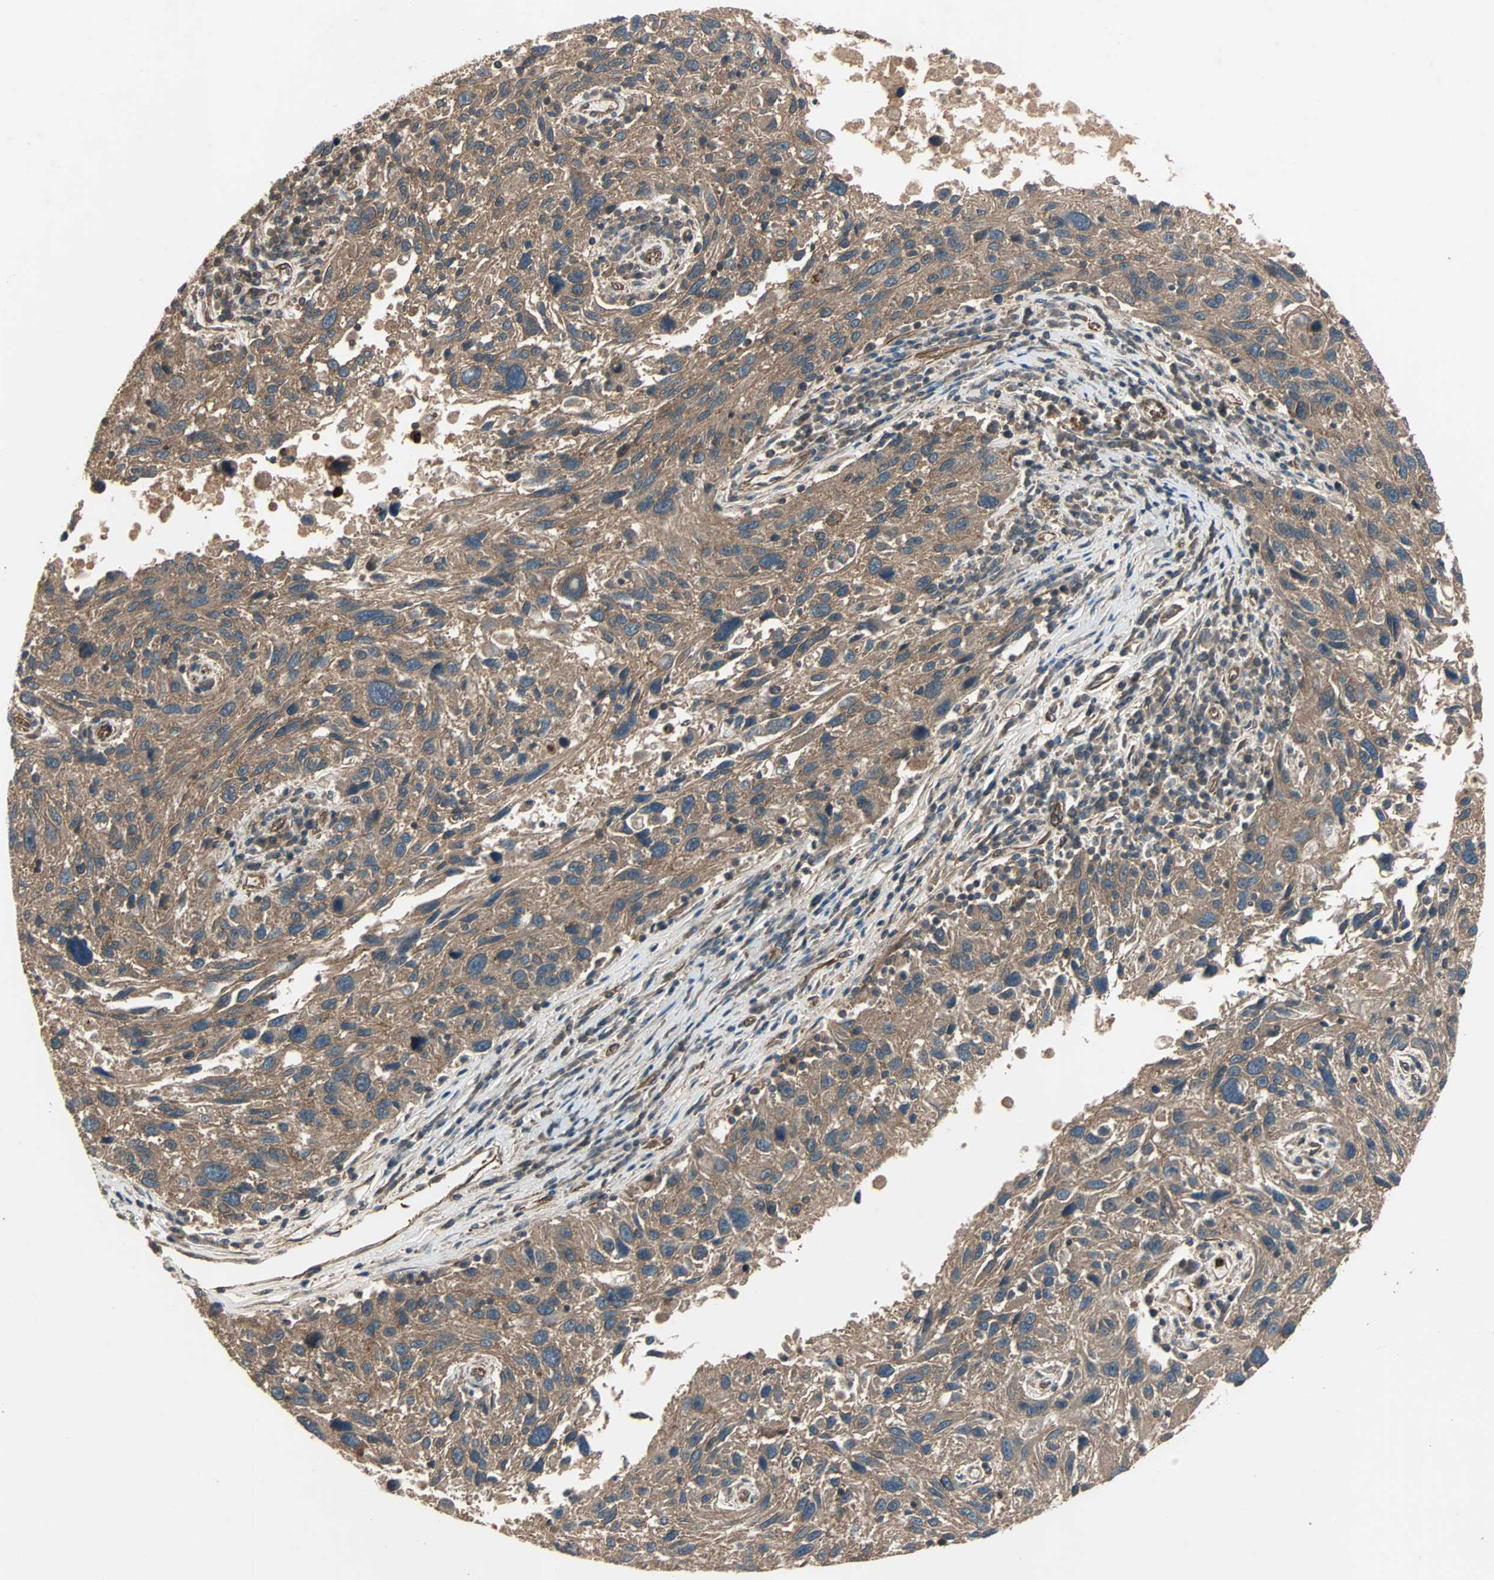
{"staining": {"intensity": "moderate", "quantity": ">75%", "location": "cytoplasmic/membranous"}, "tissue": "melanoma", "cell_type": "Tumor cells", "image_type": "cancer", "snomed": [{"axis": "morphology", "description": "Malignant melanoma, NOS"}, {"axis": "topography", "description": "Skin"}], "caption": "Protein expression analysis of human malignant melanoma reveals moderate cytoplasmic/membranous positivity in about >75% of tumor cells. The protein is shown in brown color, while the nuclei are stained blue.", "gene": "GCK", "patient": {"sex": "male", "age": 53}}